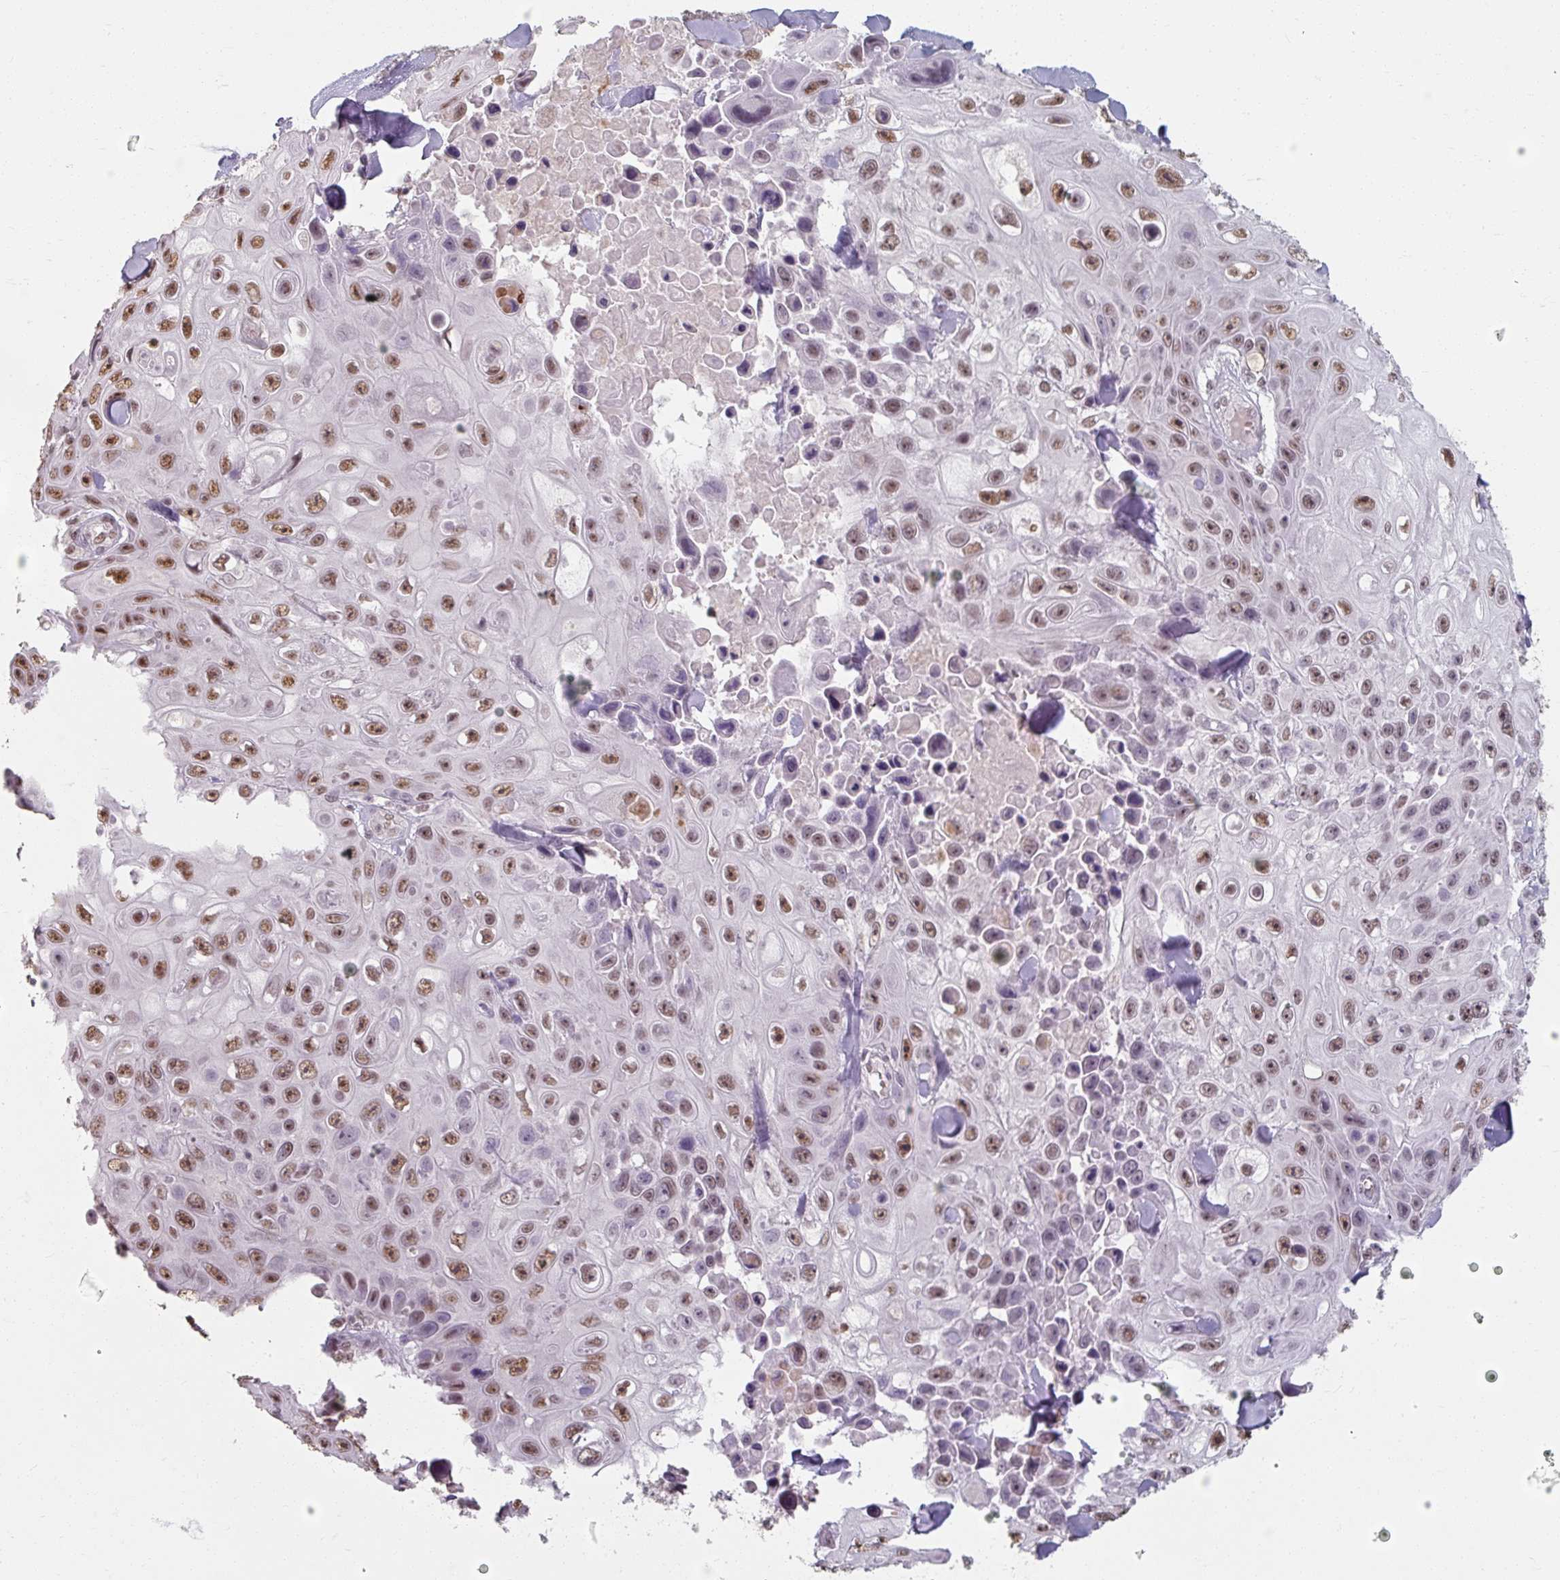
{"staining": {"intensity": "moderate", "quantity": ">75%", "location": "nuclear"}, "tissue": "skin cancer", "cell_type": "Tumor cells", "image_type": "cancer", "snomed": [{"axis": "morphology", "description": "Squamous cell carcinoma, NOS"}, {"axis": "topography", "description": "Skin"}], "caption": "Immunohistochemistry histopathology image of neoplastic tissue: human skin squamous cell carcinoma stained using immunohistochemistry (IHC) displays medium levels of moderate protein expression localized specifically in the nuclear of tumor cells, appearing as a nuclear brown color.", "gene": "ZFTRAF1", "patient": {"sex": "male", "age": 82}}